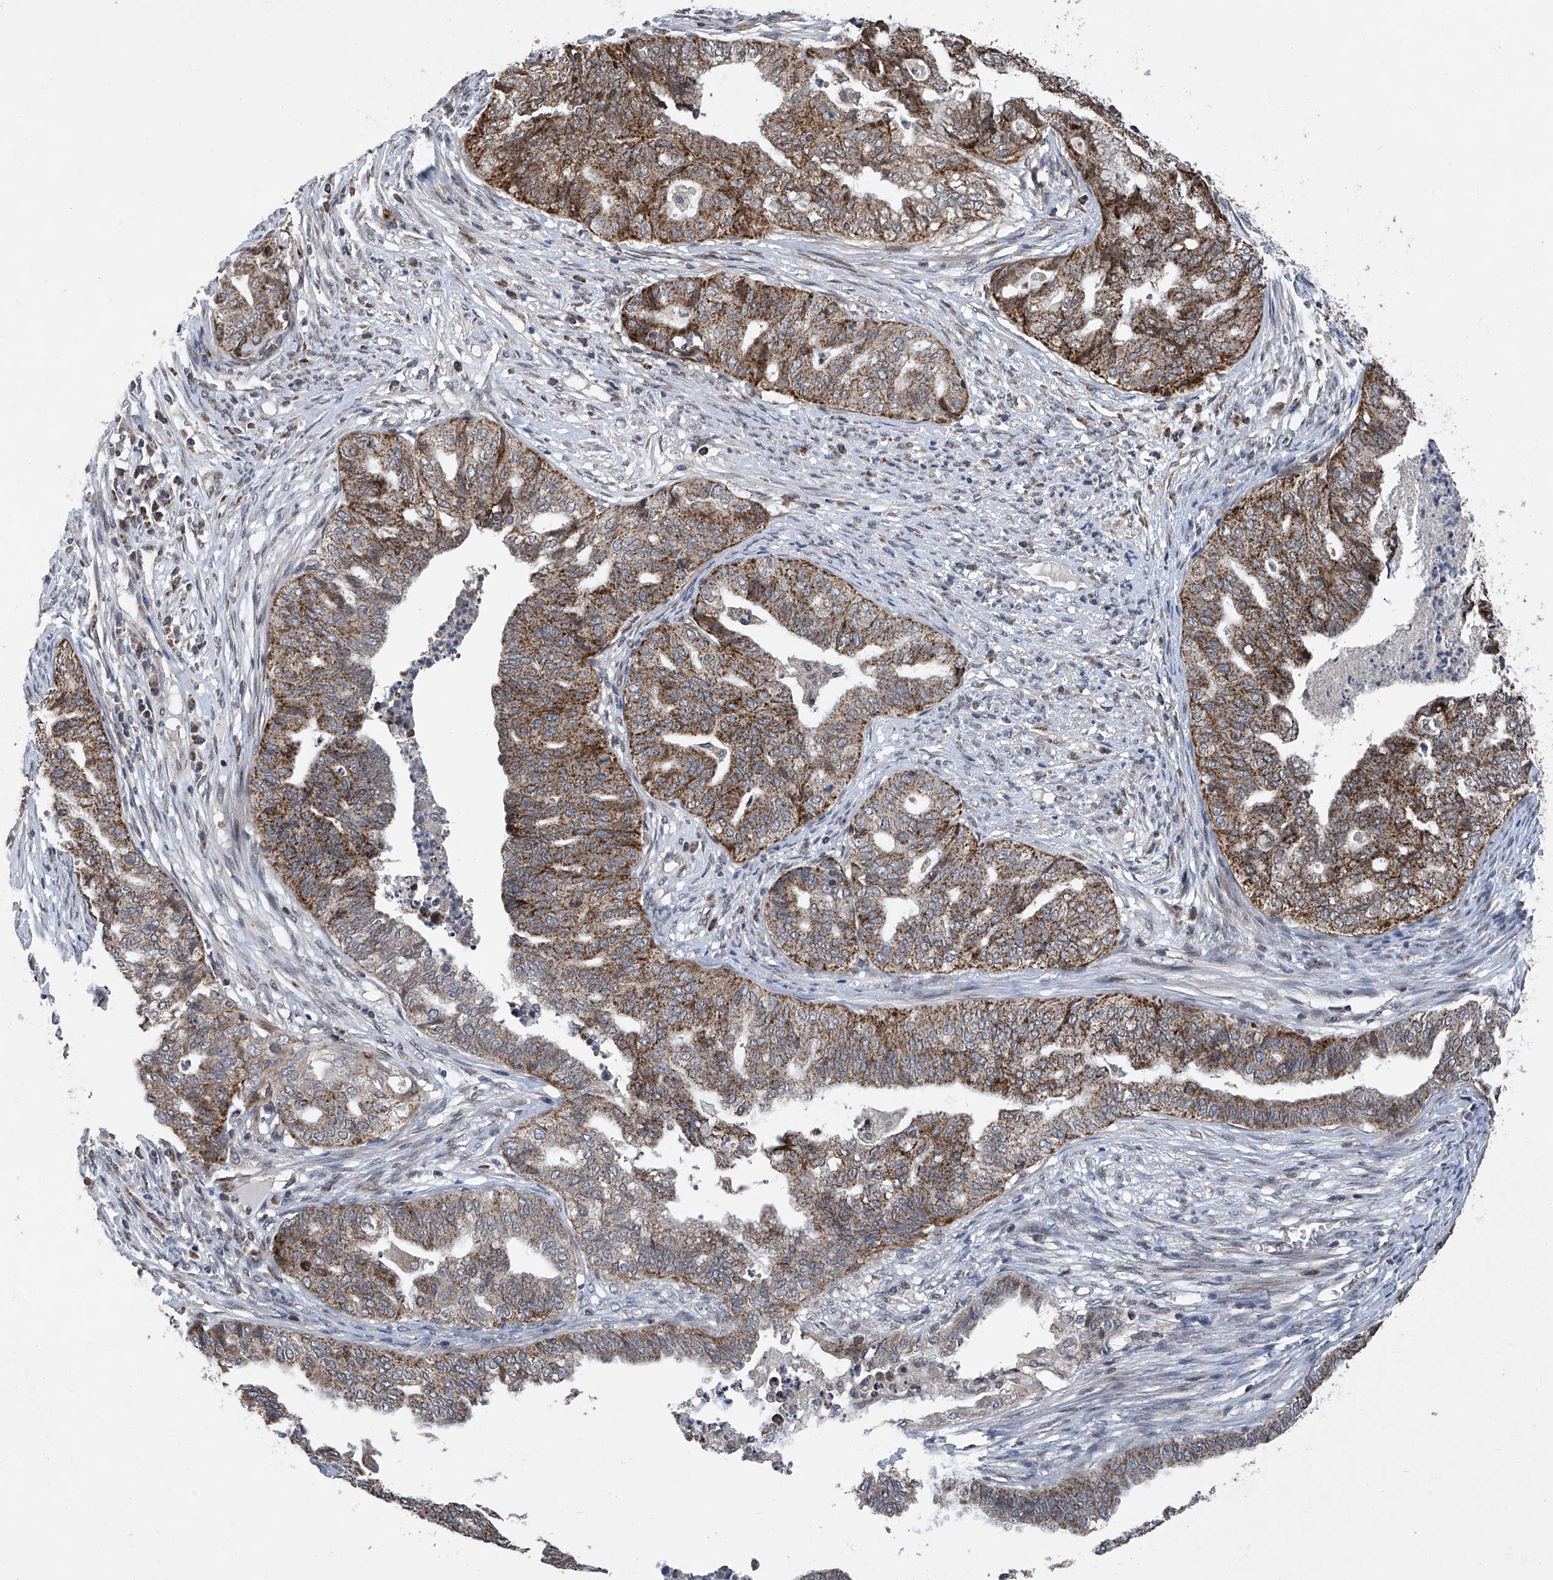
{"staining": {"intensity": "moderate", "quantity": ">75%", "location": "cytoplasmic/membranous"}, "tissue": "endometrial cancer", "cell_type": "Tumor cells", "image_type": "cancer", "snomed": [{"axis": "morphology", "description": "Adenocarcinoma, NOS"}, {"axis": "topography", "description": "Endometrium"}], "caption": "The image shows a brown stain indicating the presence of a protein in the cytoplasmic/membranous of tumor cells in adenocarcinoma (endometrial).", "gene": "BCKDHB", "patient": {"sex": "female", "age": 79}}